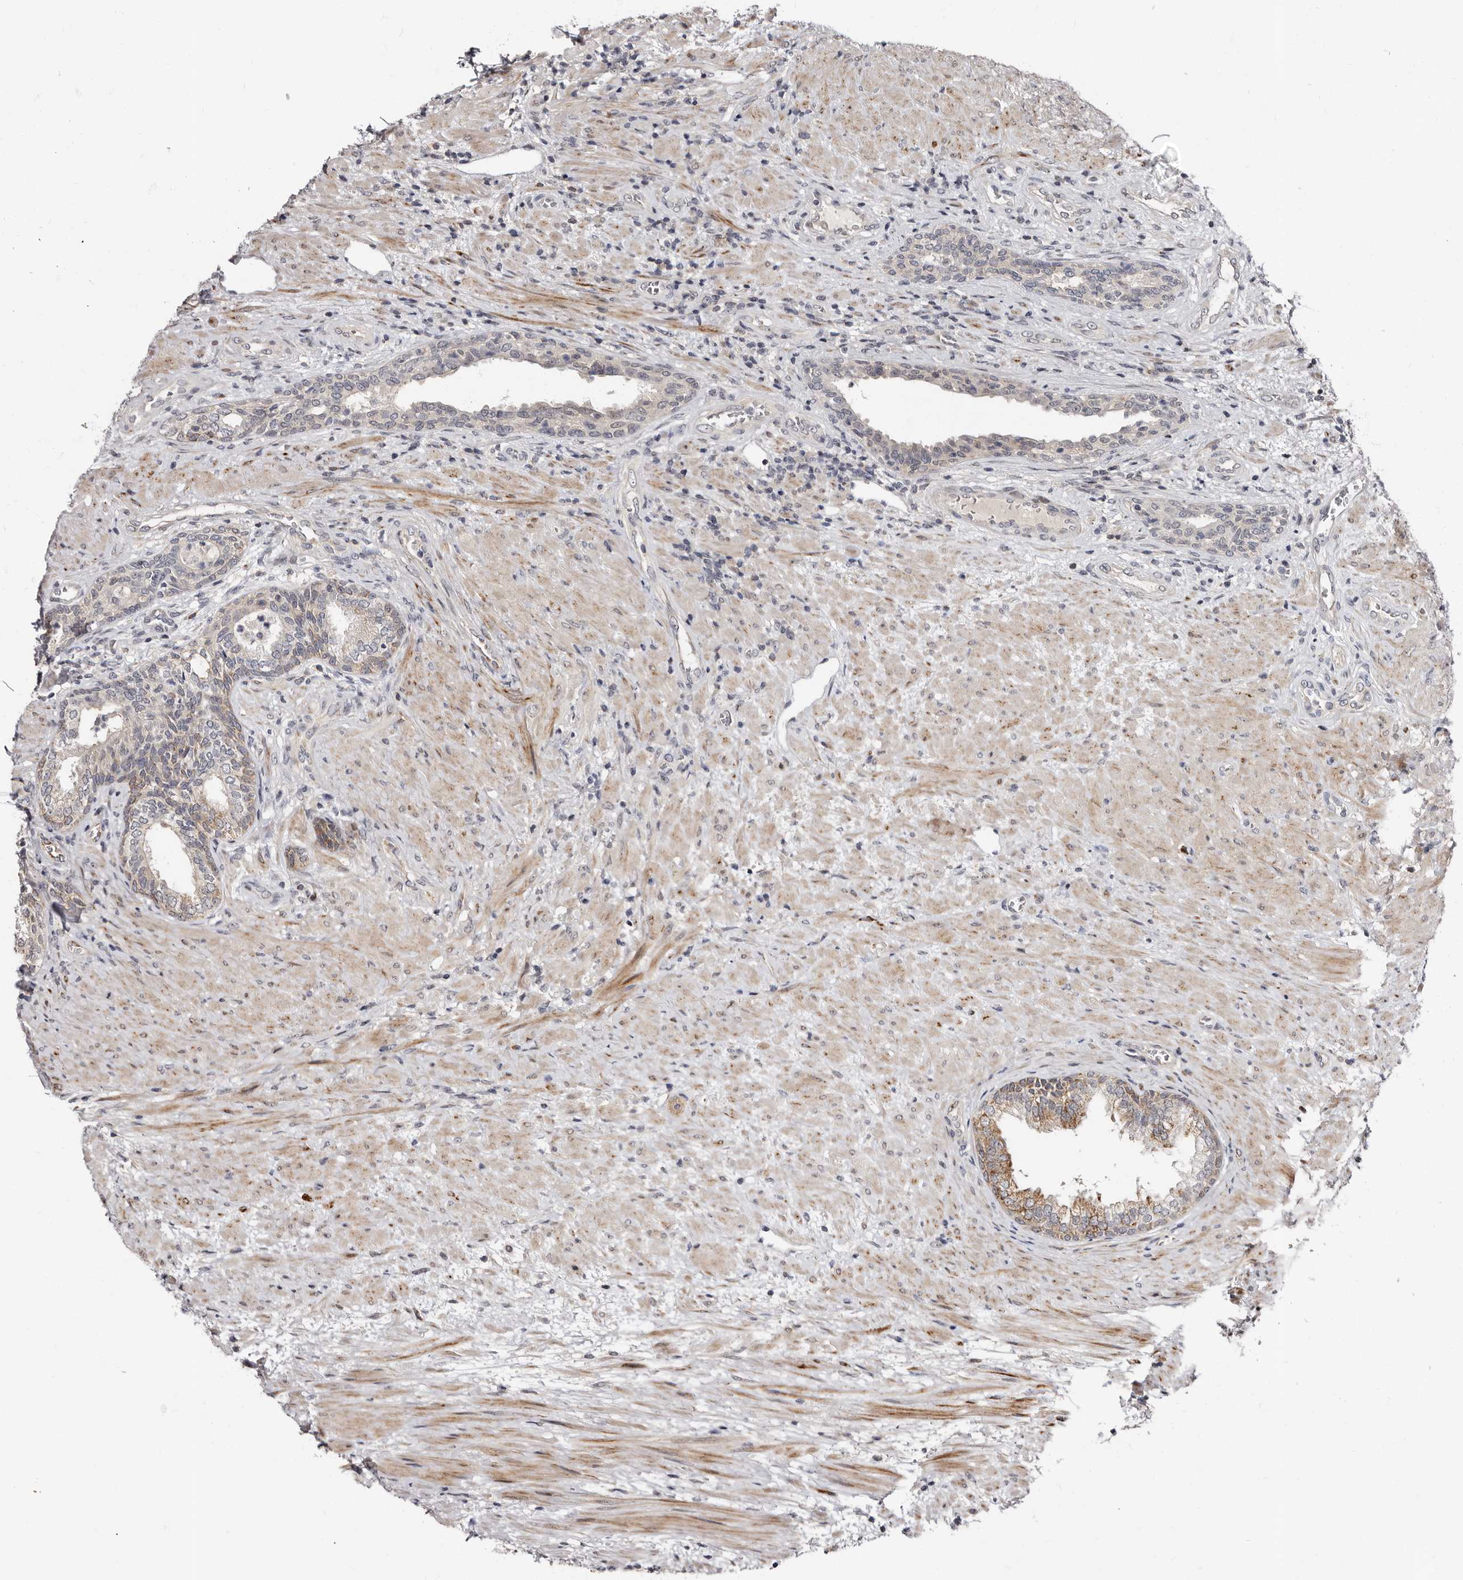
{"staining": {"intensity": "moderate", "quantity": "25%-75%", "location": "cytoplasmic/membranous"}, "tissue": "prostate", "cell_type": "Glandular cells", "image_type": "normal", "snomed": [{"axis": "morphology", "description": "Normal tissue, NOS"}, {"axis": "topography", "description": "Prostate"}], "caption": "IHC histopathology image of benign human prostate stained for a protein (brown), which reveals medium levels of moderate cytoplasmic/membranous staining in approximately 25%-75% of glandular cells.", "gene": "PHF20L1", "patient": {"sex": "male", "age": 76}}